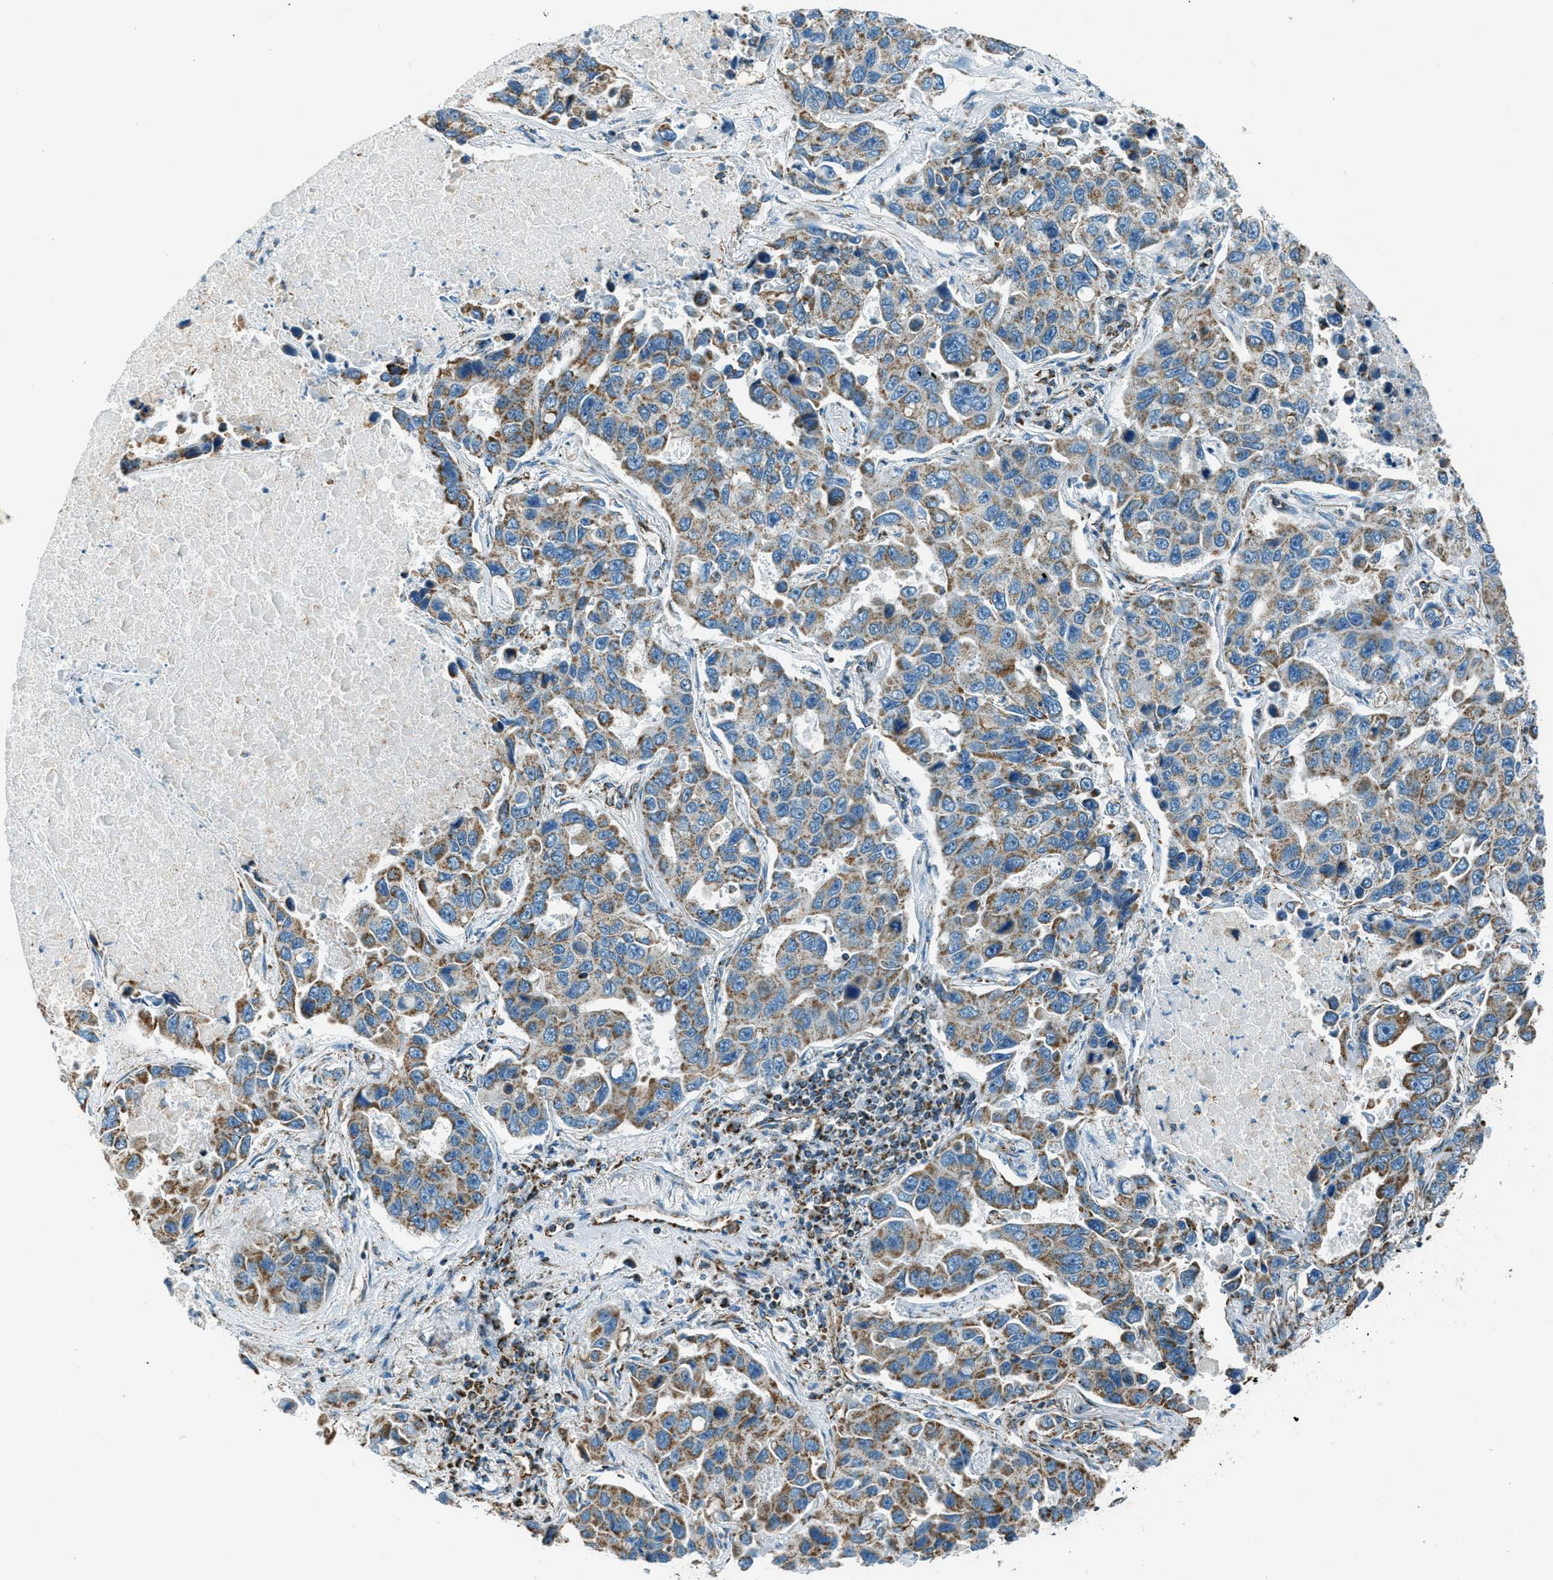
{"staining": {"intensity": "moderate", "quantity": ">75%", "location": "cytoplasmic/membranous"}, "tissue": "lung cancer", "cell_type": "Tumor cells", "image_type": "cancer", "snomed": [{"axis": "morphology", "description": "Adenocarcinoma, NOS"}, {"axis": "topography", "description": "Lung"}], "caption": "Immunohistochemistry (IHC) image of human lung cancer (adenocarcinoma) stained for a protein (brown), which reveals medium levels of moderate cytoplasmic/membranous staining in about >75% of tumor cells.", "gene": "CHST15", "patient": {"sex": "male", "age": 64}}